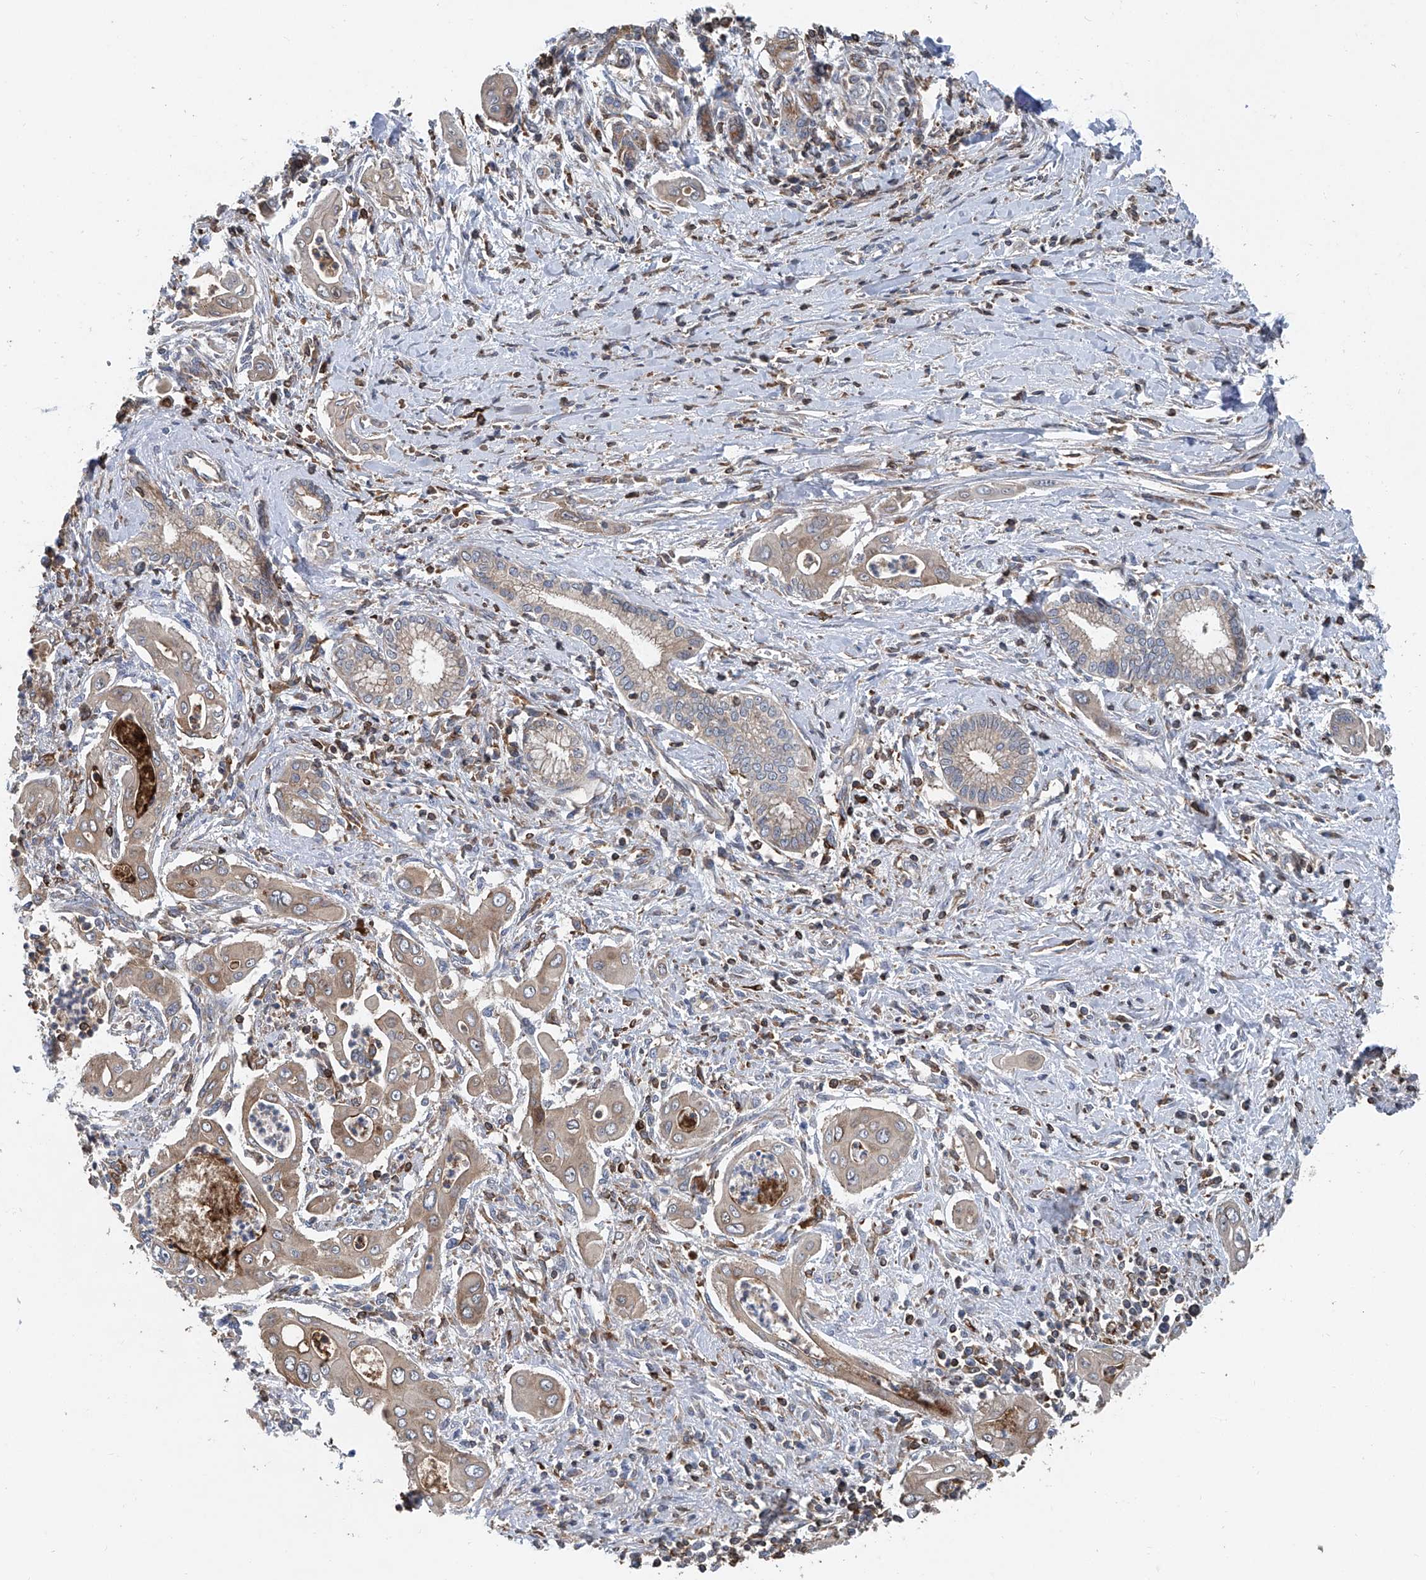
{"staining": {"intensity": "weak", "quantity": "25%-75%", "location": "cytoplasmic/membranous"}, "tissue": "pancreatic cancer", "cell_type": "Tumor cells", "image_type": "cancer", "snomed": [{"axis": "morphology", "description": "Adenocarcinoma, NOS"}, {"axis": "topography", "description": "Pancreas"}], "caption": "Pancreatic cancer stained with a brown dye shows weak cytoplasmic/membranous positive expression in approximately 25%-75% of tumor cells.", "gene": "TRIM38", "patient": {"sex": "male", "age": 58}}